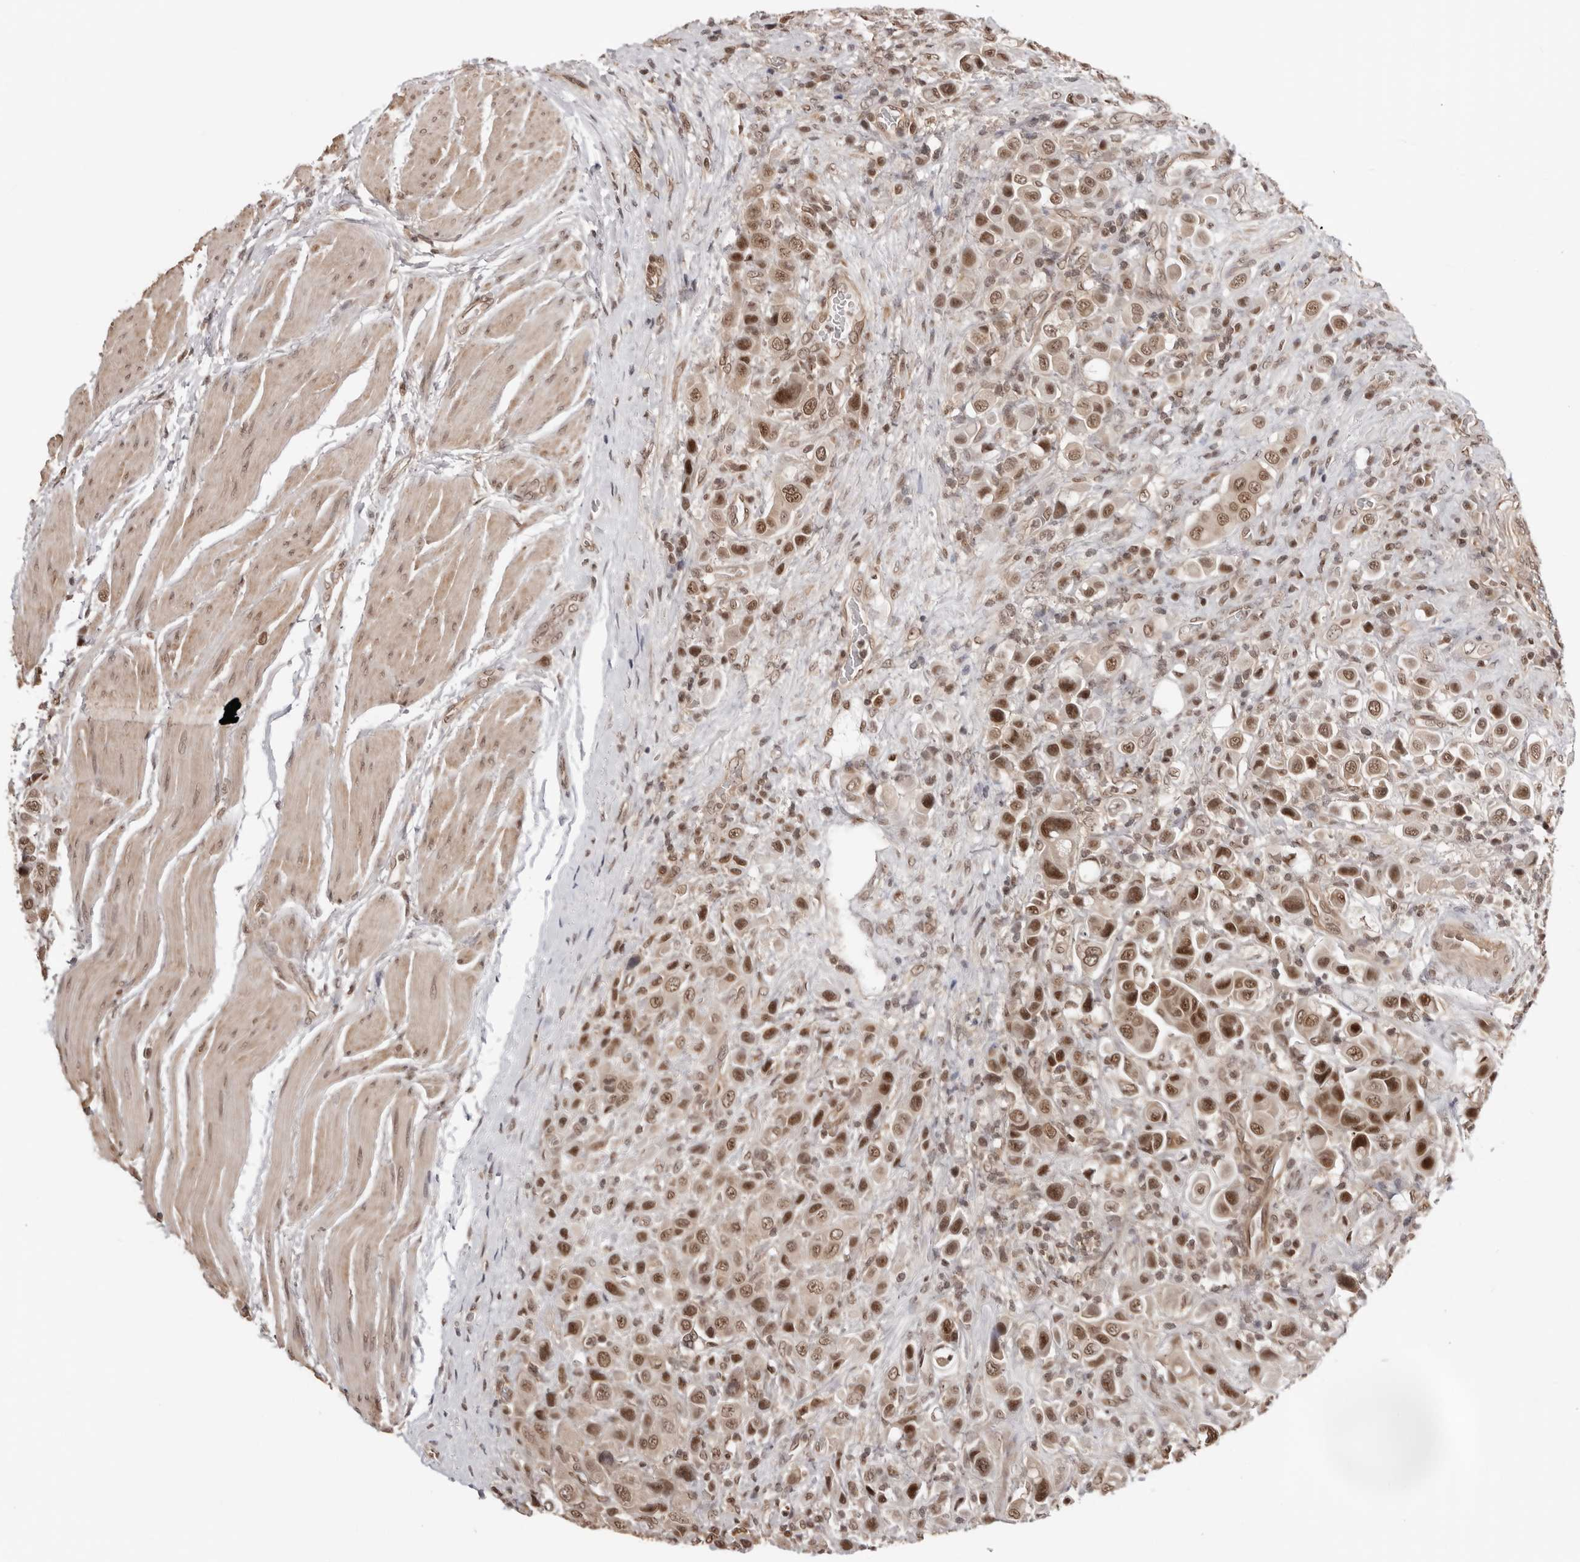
{"staining": {"intensity": "moderate", "quantity": "25%-75%", "location": "nuclear"}, "tissue": "urothelial cancer", "cell_type": "Tumor cells", "image_type": "cancer", "snomed": [{"axis": "morphology", "description": "Urothelial carcinoma, High grade"}, {"axis": "topography", "description": "Urinary bladder"}], "caption": "This is a histology image of IHC staining of urothelial carcinoma (high-grade), which shows moderate positivity in the nuclear of tumor cells.", "gene": "SDE2", "patient": {"sex": "male", "age": 50}}